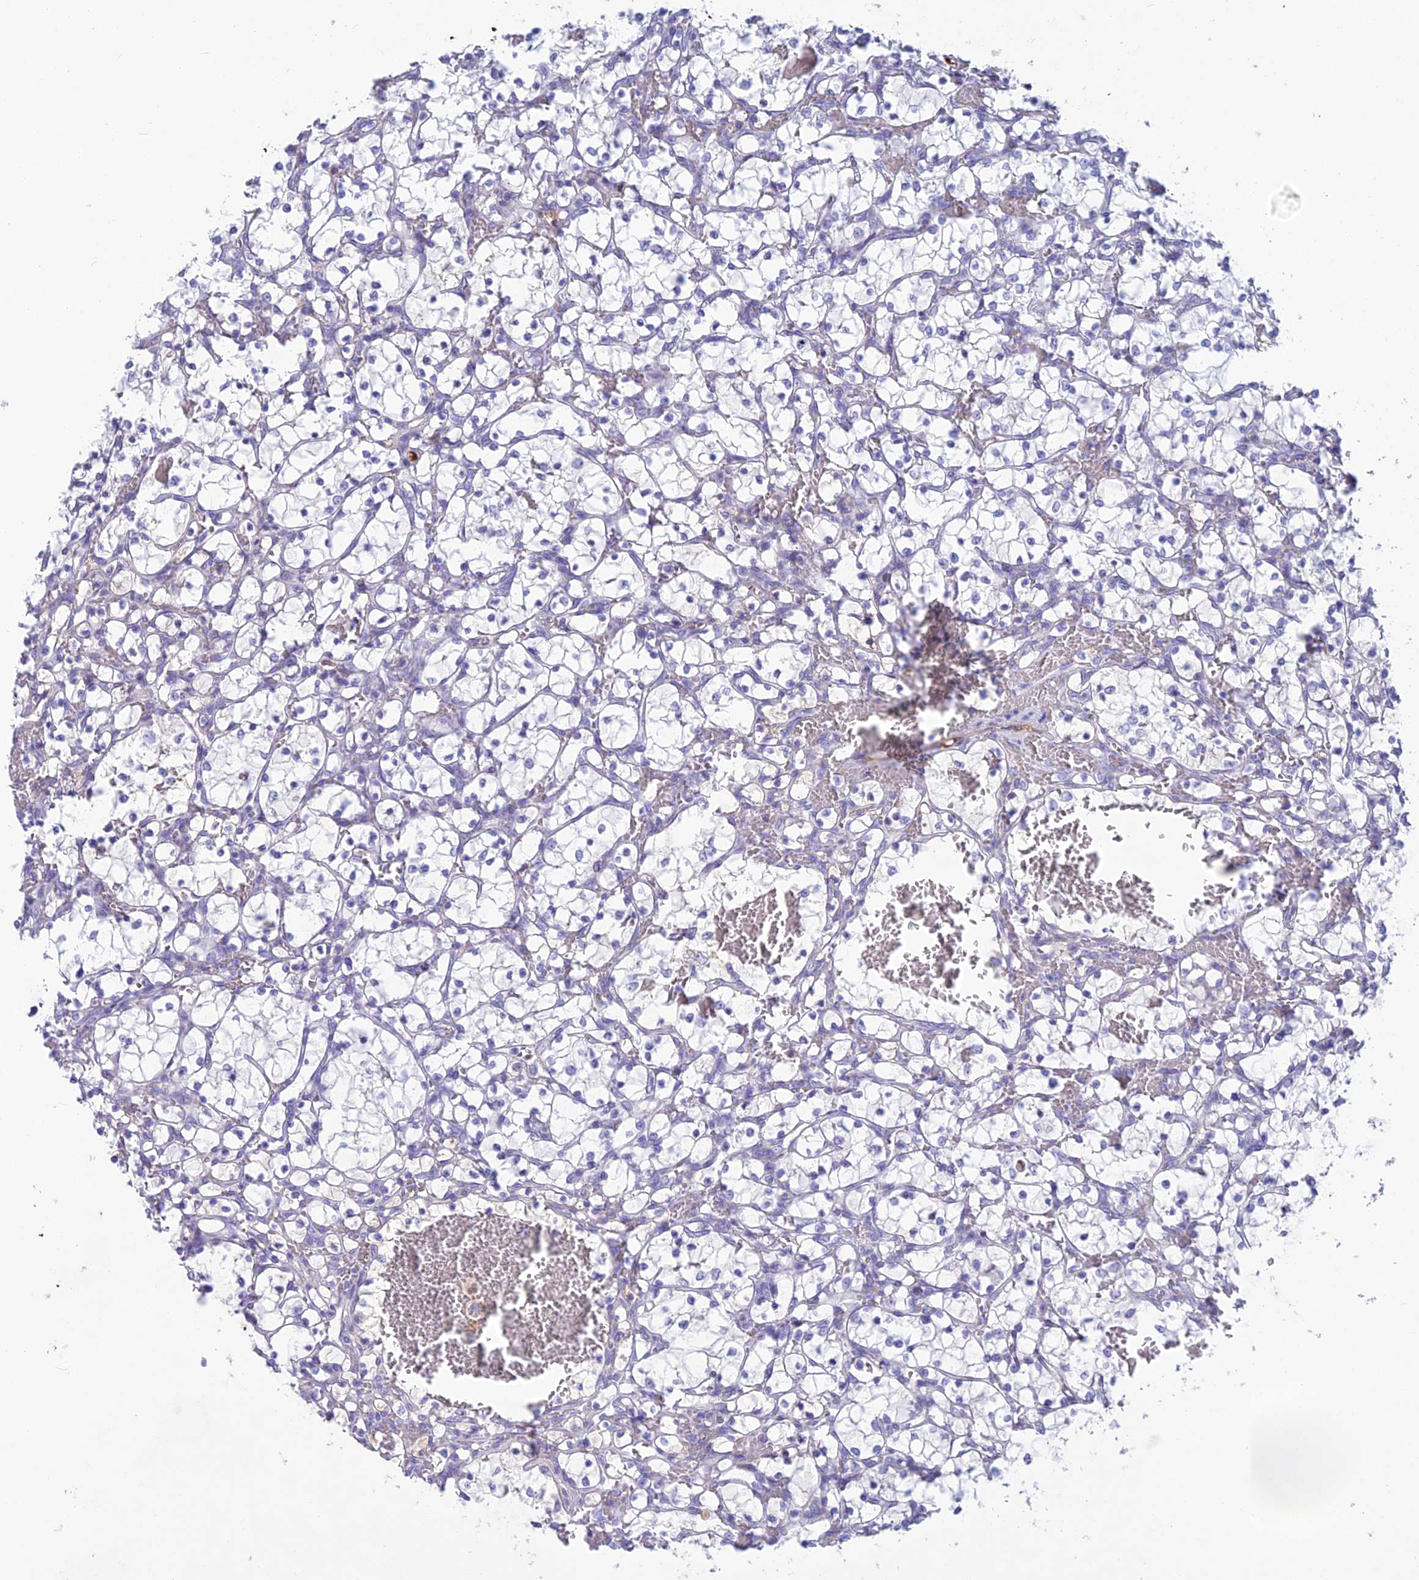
{"staining": {"intensity": "negative", "quantity": "none", "location": "none"}, "tissue": "renal cancer", "cell_type": "Tumor cells", "image_type": "cancer", "snomed": [{"axis": "morphology", "description": "Adenocarcinoma, NOS"}, {"axis": "topography", "description": "Kidney"}], "caption": "Immunohistochemical staining of renal adenocarcinoma exhibits no significant expression in tumor cells.", "gene": "SNAP91", "patient": {"sex": "female", "age": 69}}